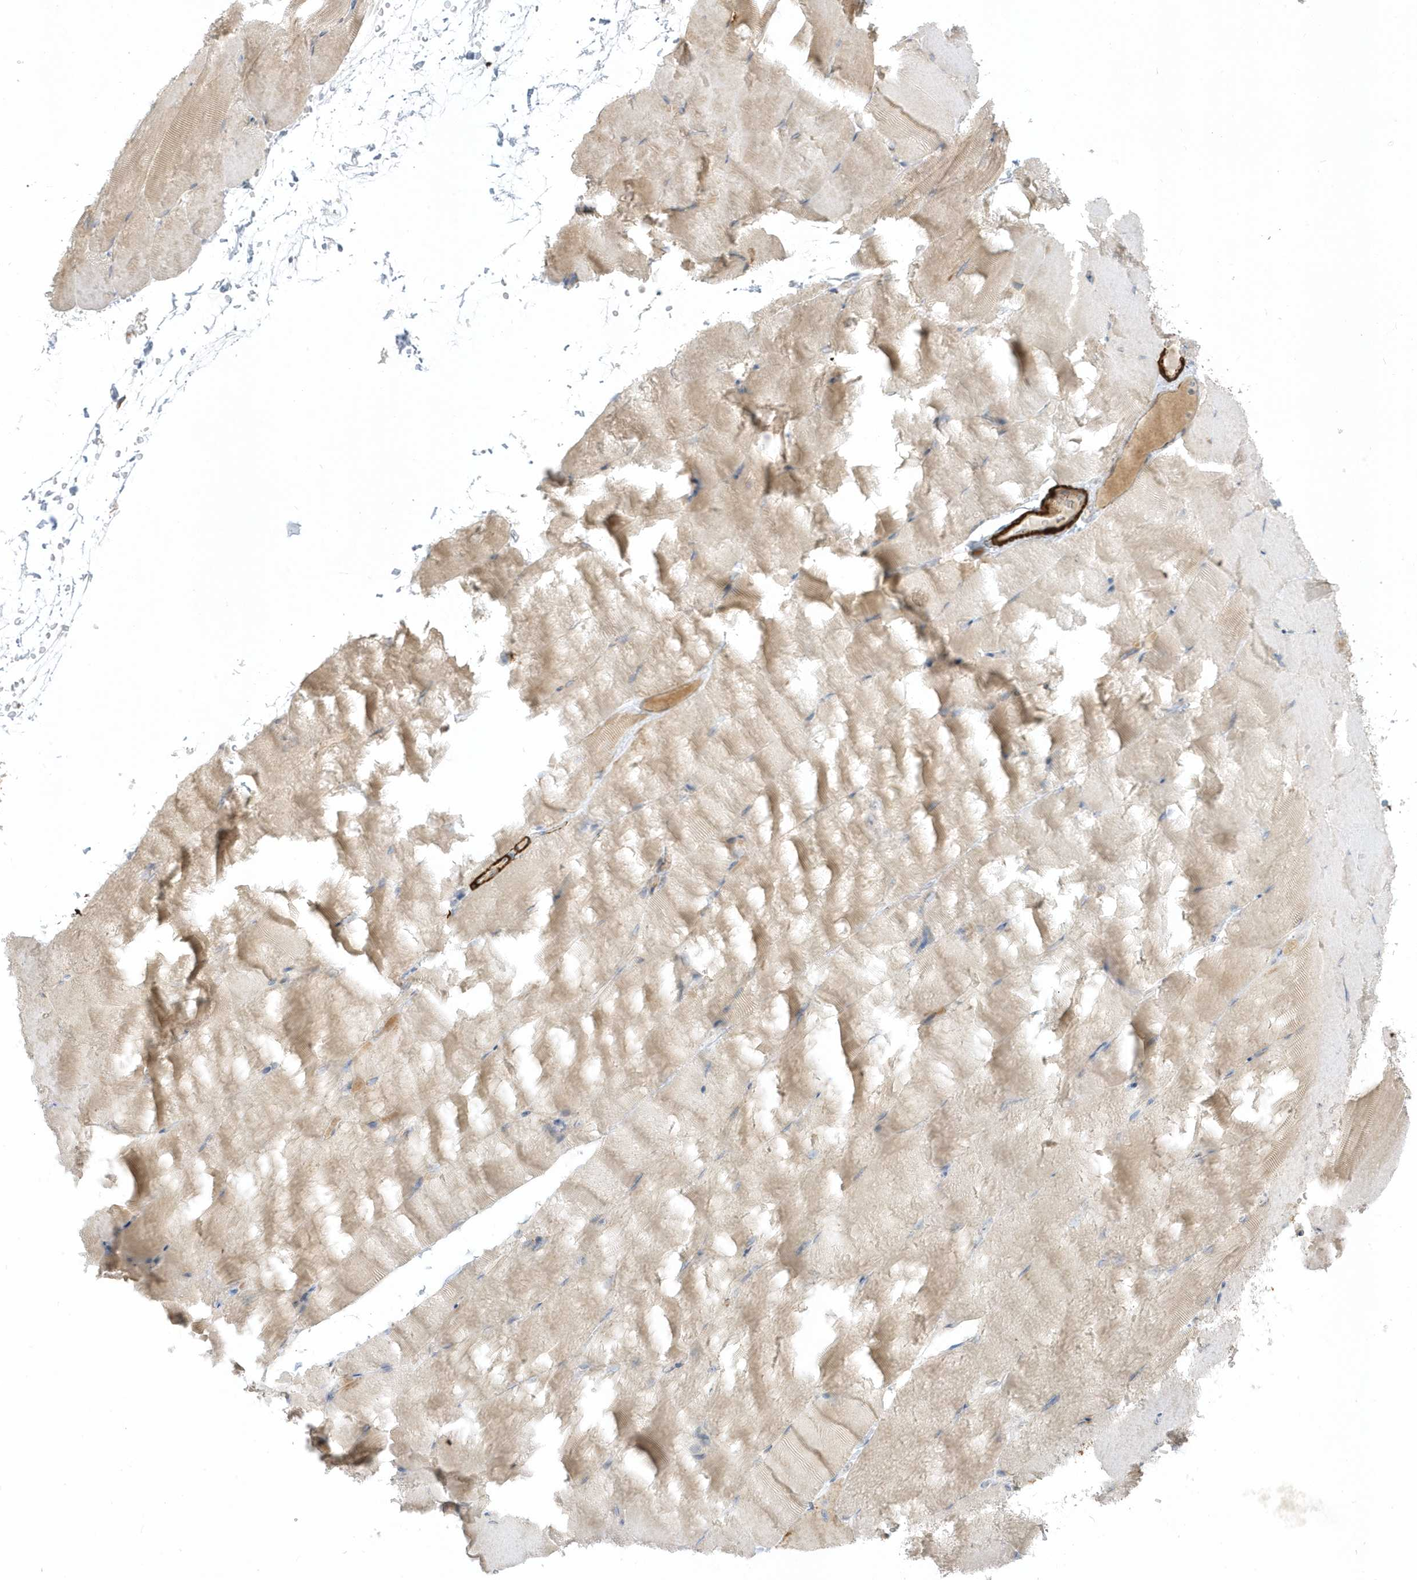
{"staining": {"intensity": "weak", "quantity": "<25%", "location": "cytoplasmic/membranous"}, "tissue": "skeletal muscle", "cell_type": "Myocytes", "image_type": "normal", "snomed": [{"axis": "morphology", "description": "Normal tissue, NOS"}, {"axis": "topography", "description": "Skeletal muscle"}, {"axis": "topography", "description": "Parathyroid gland"}], "caption": "The image shows no significant staining in myocytes of skeletal muscle.", "gene": "THADA", "patient": {"sex": "female", "age": 37}}